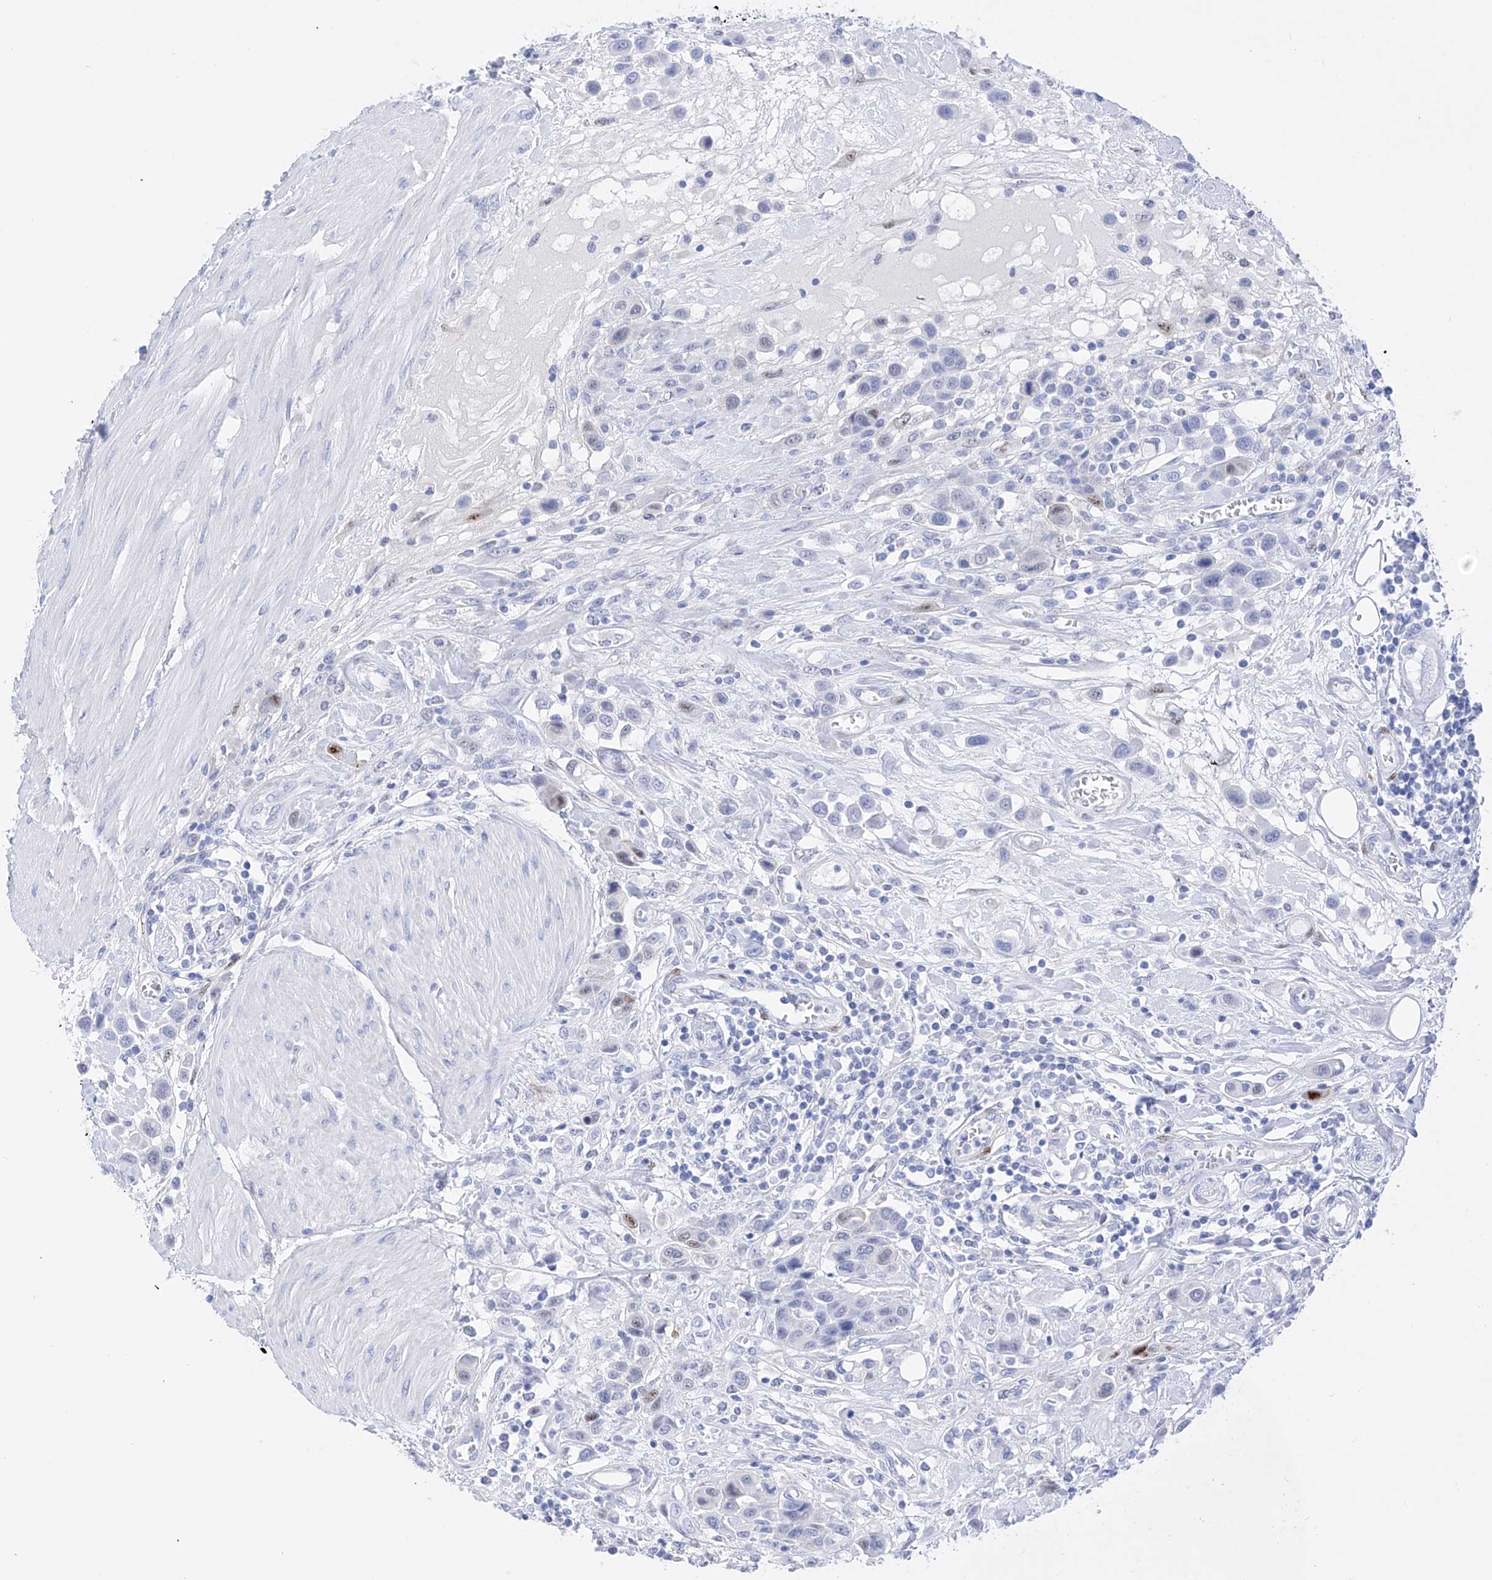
{"staining": {"intensity": "negative", "quantity": "none", "location": "none"}, "tissue": "urothelial cancer", "cell_type": "Tumor cells", "image_type": "cancer", "snomed": [{"axis": "morphology", "description": "Urothelial carcinoma, High grade"}, {"axis": "topography", "description": "Urinary bladder"}], "caption": "A photomicrograph of human urothelial carcinoma (high-grade) is negative for staining in tumor cells. Nuclei are stained in blue.", "gene": "TRPC7", "patient": {"sex": "male", "age": 50}}